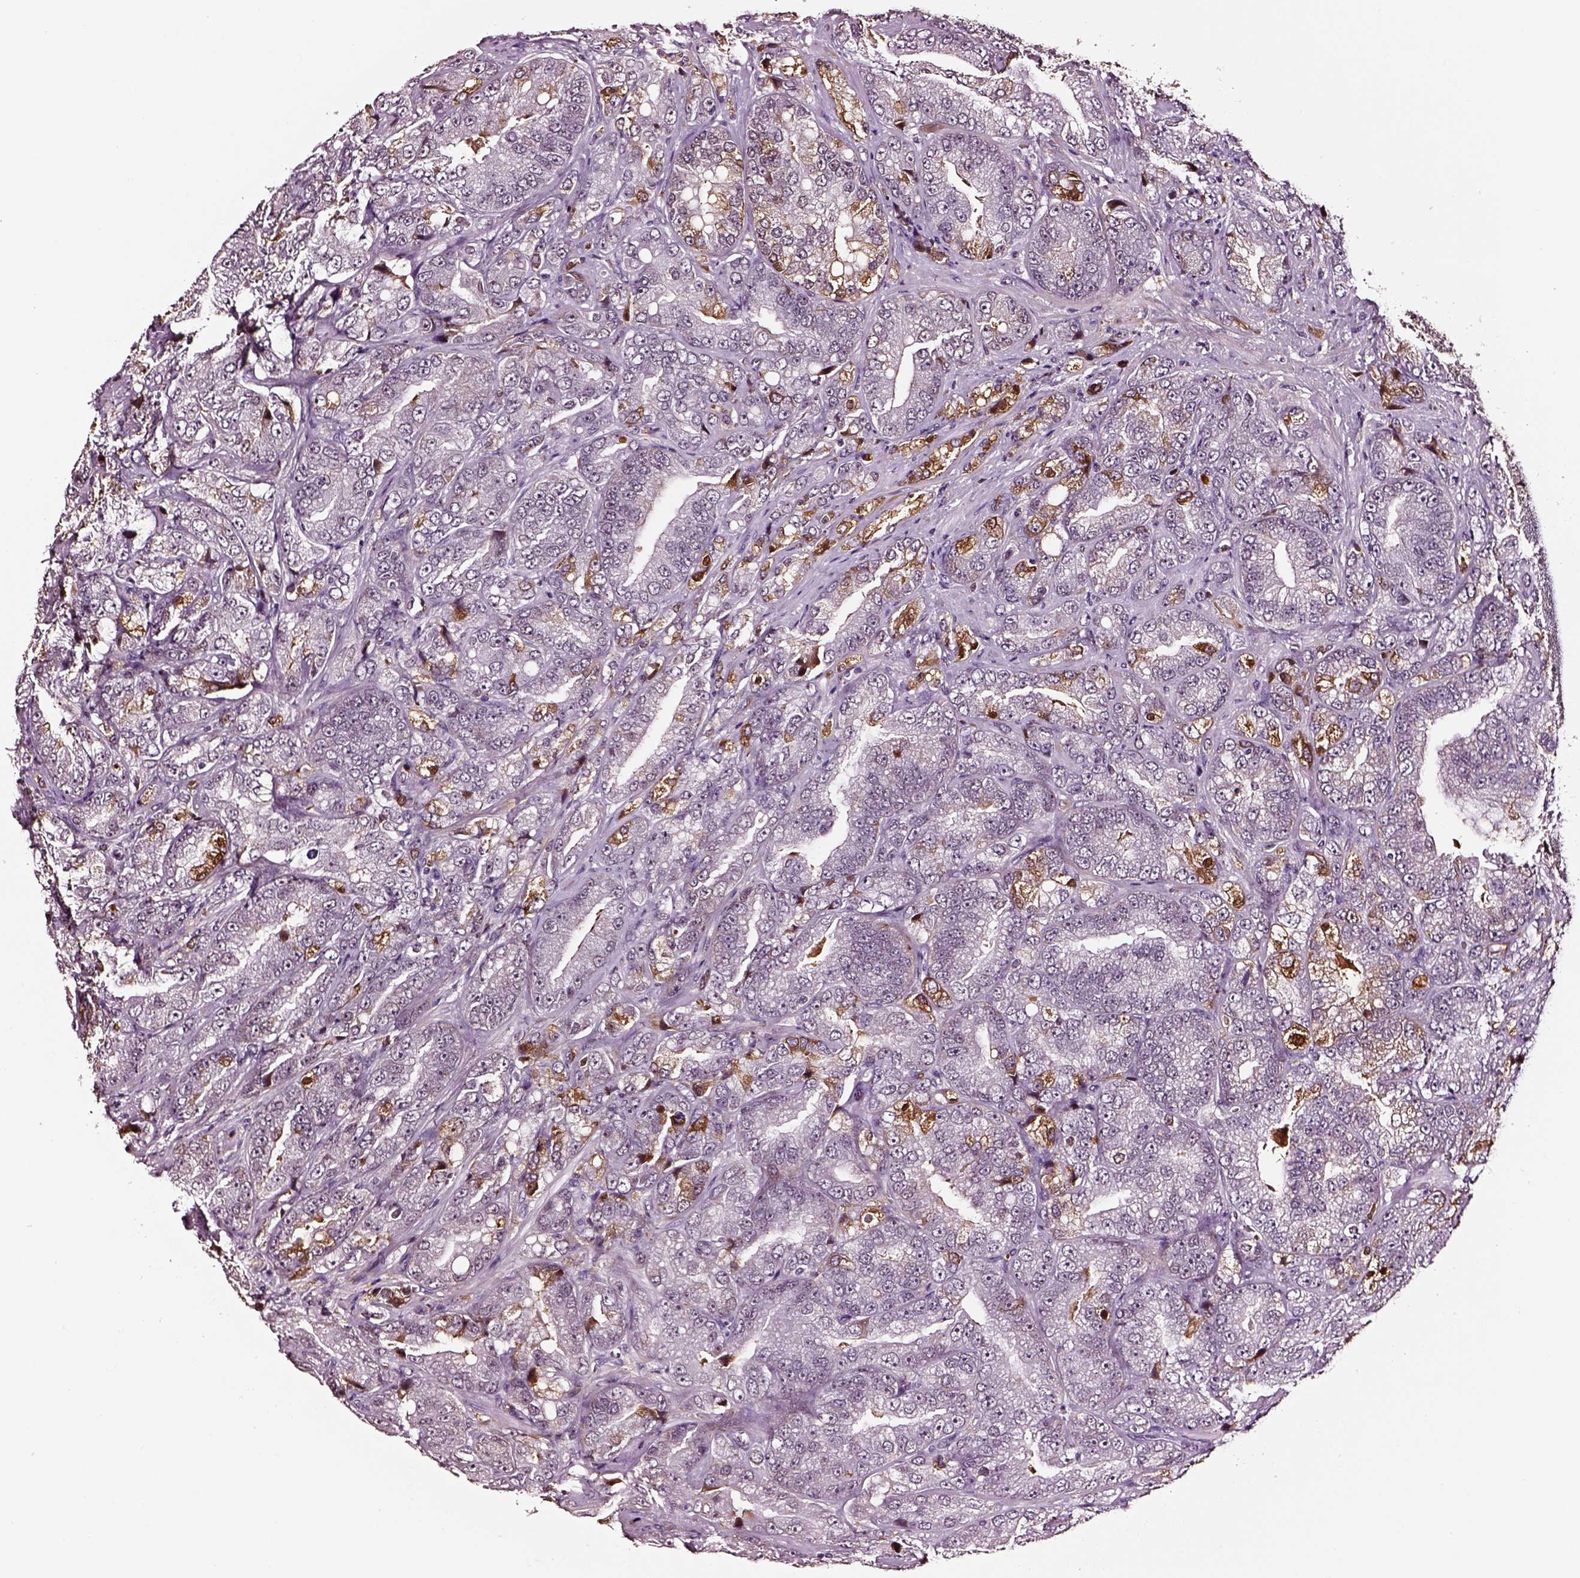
{"staining": {"intensity": "weak", "quantity": "<25%", "location": "cytoplasmic/membranous"}, "tissue": "prostate cancer", "cell_type": "Tumor cells", "image_type": "cancer", "snomed": [{"axis": "morphology", "description": "Adenocarcinoma, NOS"}, {"axis": "topography", "description": "Prostate"}], "caption": "Immunohistochemistry (IHC) photomicrograph of adenocarcinoma (prostate) stained for a protein (brown), which reveals no positivity in tumor cells.", "gene": "TF", "patient": {"sex": "male", "age": 63}}